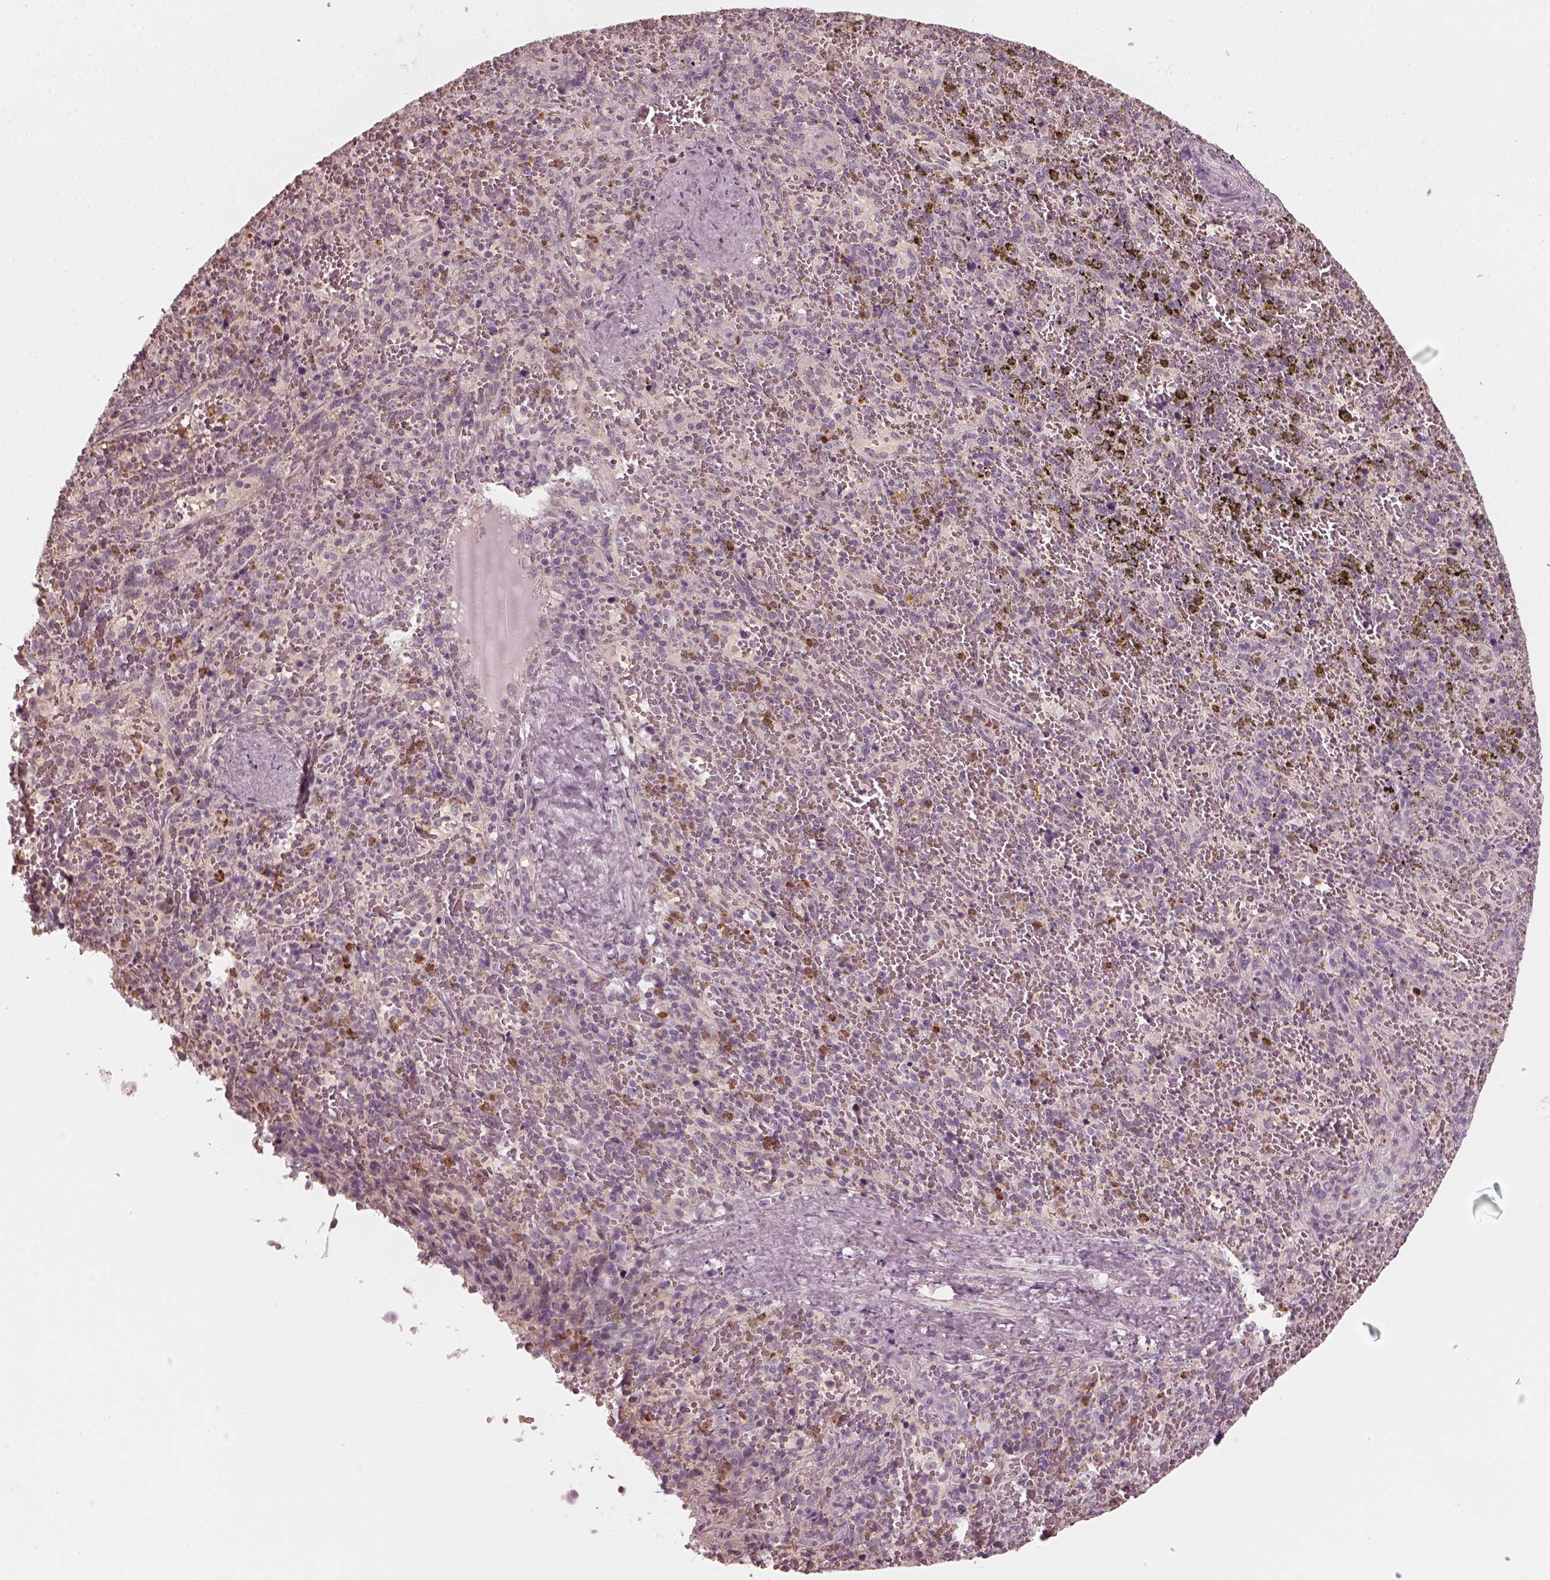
{"staining": {"intensity": "moderate", "quantity": "<25%", "location": "cytoplasmic/membranous"}, "tissue": "spleen", "cell_type": "Cells in red pulp", "image_type": "normal", "snomed": [{"axis": "morphology", "description": "Normal tissue, NOS"}, {"axis": "topography", "description": "Spleen"}], "caption": "About <25% of cells in red pulp in unremarkable human spleen display moderate cytoplasmic/membranous protein staining as visualized by brown immunohistochemical staining.", "gene": "CHIT1", "patient": {"sex": "female", "age": 50}}